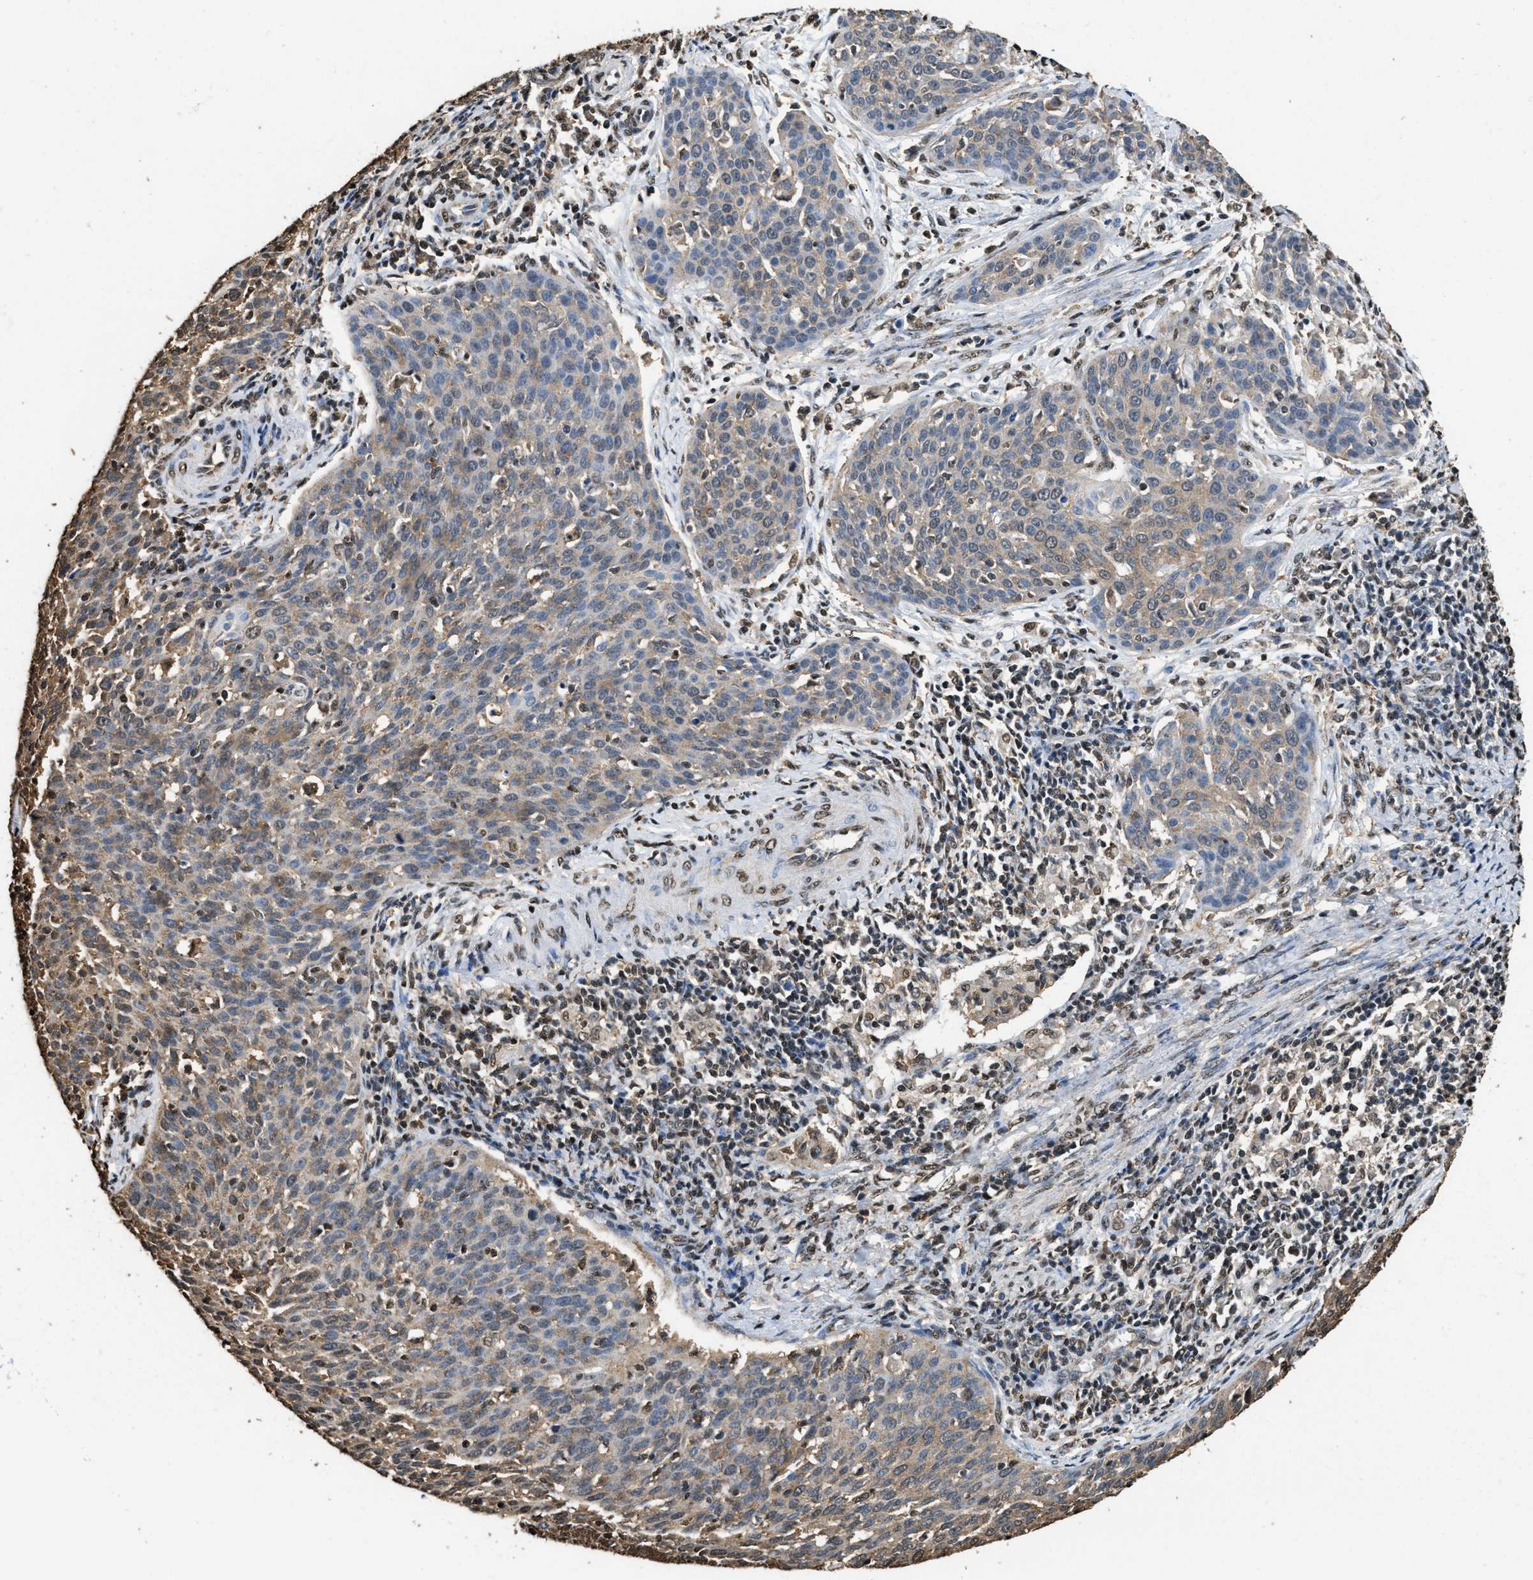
{"staining": {"intensity": "weak", "quantity": "25%-75%", "location": "cytoplasmic/membranous"}, "tissue": "cervical cancer", "cell_type": "Tumor cells", "image_type": "cancer", "snomed": [{"axis": "morphology", "description": "Squamous cell carcinoma, NOS"}, {"axis": "topography", "description": "Cervix"}], "caption": "A micrograph of human squamous cell carcinoma (cervical) stained for a protein exhibits weak cytoplasmic/membranous brown staining in tumor cells. (IHC, brightfield microscopy, high magnification).", "gene": "GAPDH", "patient": {"sex": "female", "age": 38}}